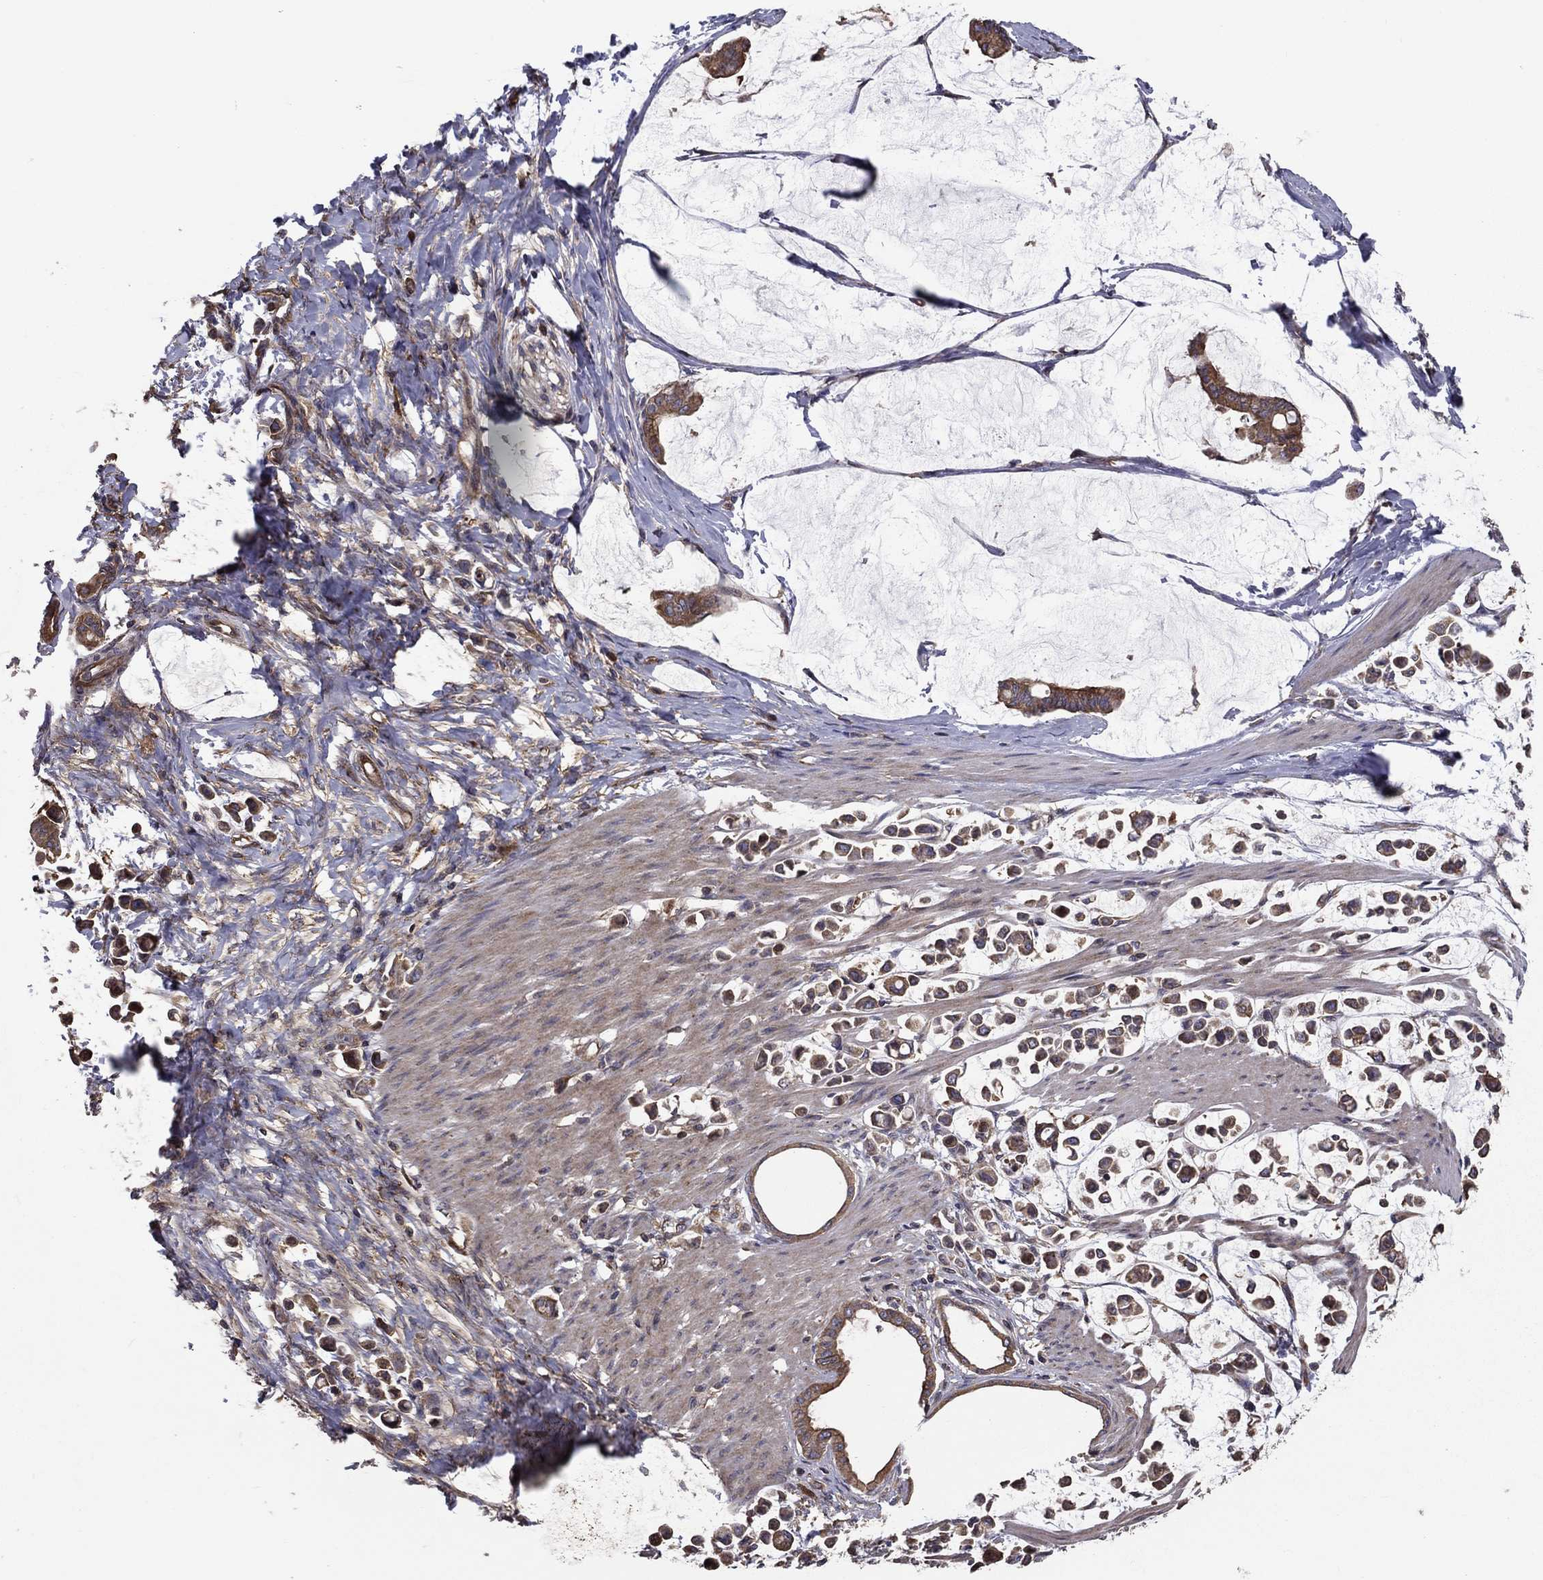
{"staining": {"intensity": "moderate", "quantity": ">75%", "location": "cytoplasmic/membranous"}, "tissue": "stomach cancer", "cell_type": "Tumor cells", "image_type": "cancer", "snomed": [{"axis": "morphology", "description": "Adenocarcinoma, NOS"}, {"axis": "topography", "description": "Stomach"}], "caption": "A high-resolution photomicrograph shows immunohistochemistry (IHC) staining of stomach cancer, which demonstrates moderate cytoplasmic/membranous staining in approximately >75% of tumor cells.", "gene": "BABAM2", "patient": {"sex": "male", "age": 82}}